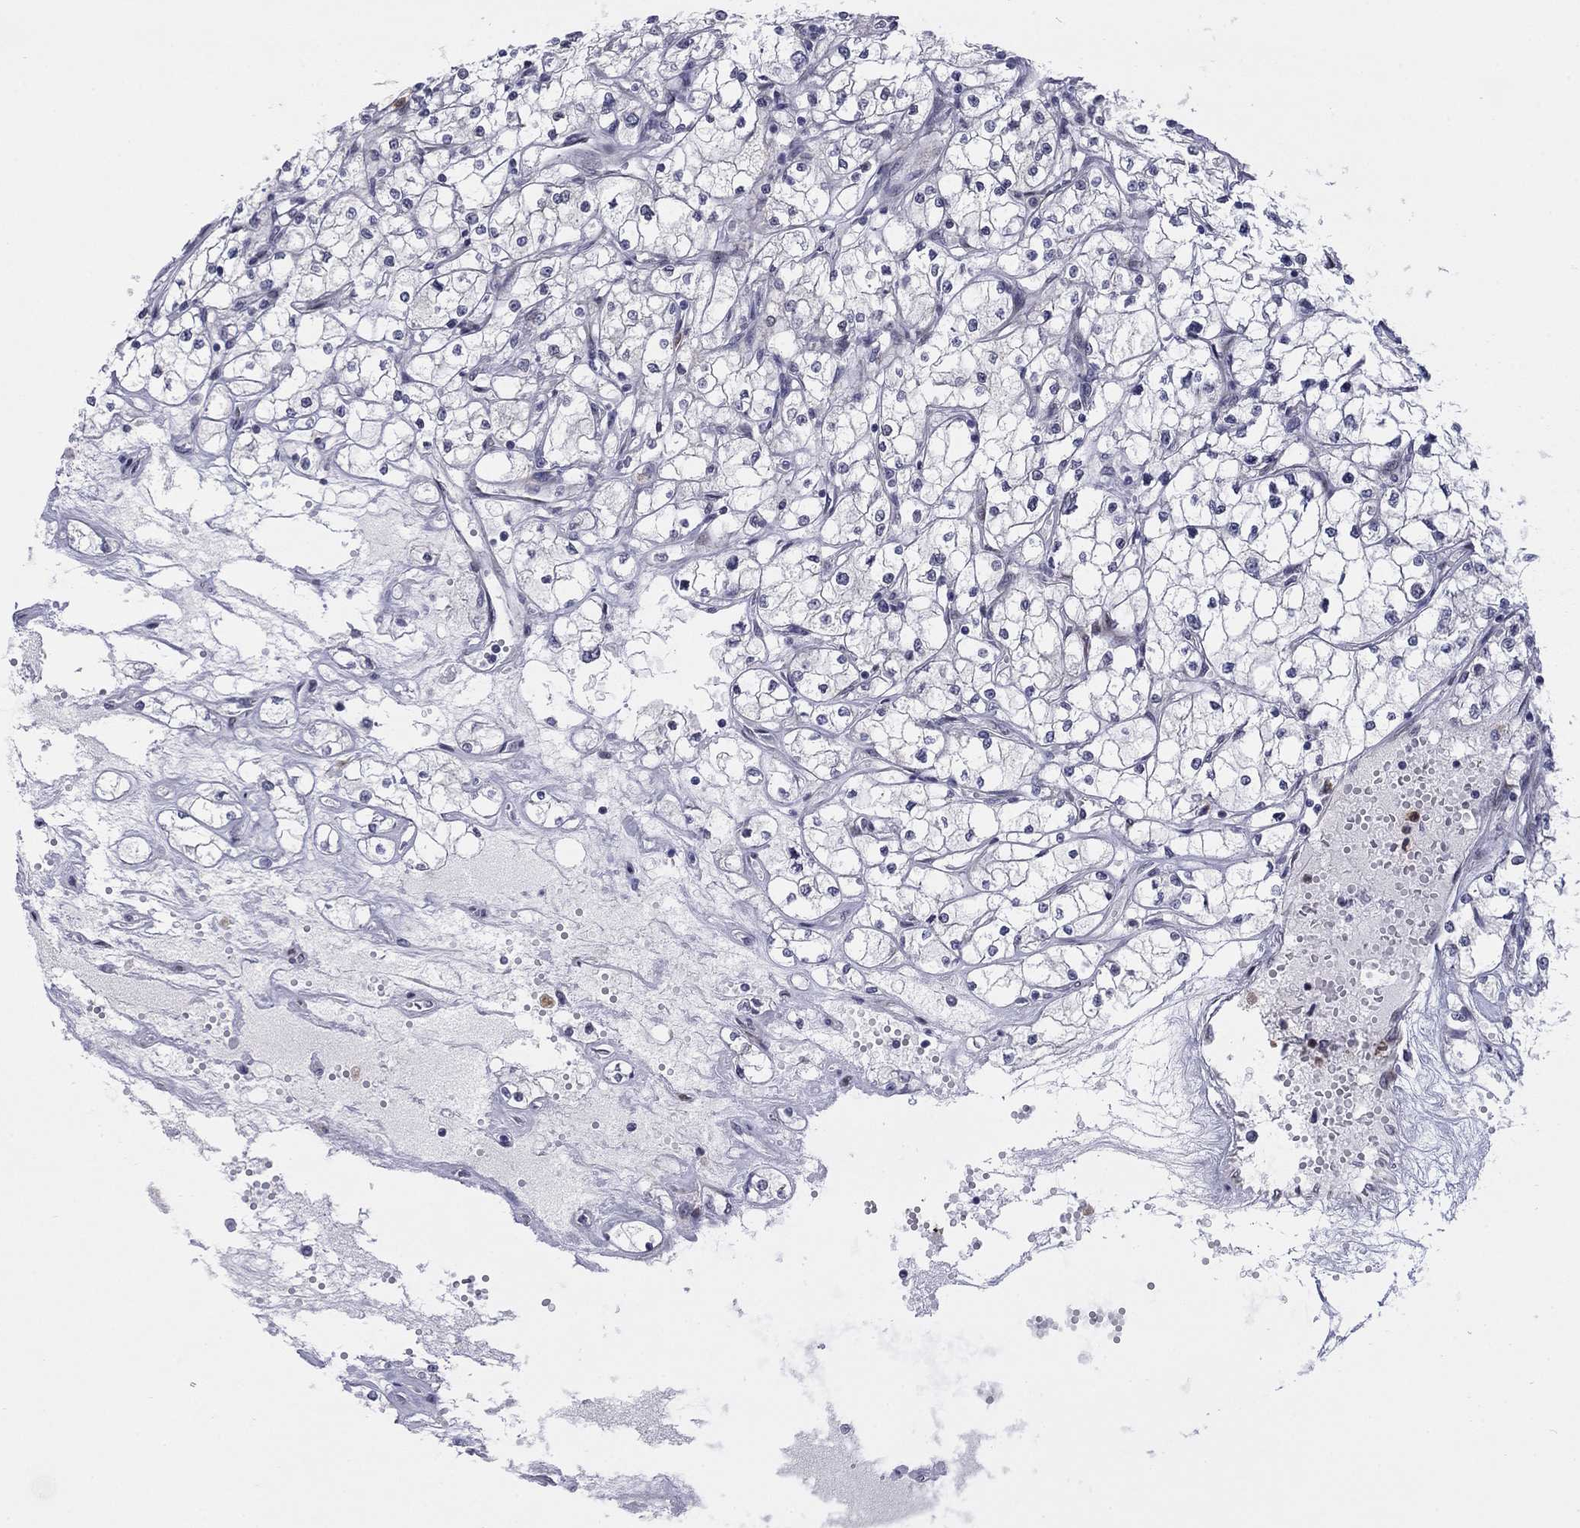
{"staining": {"intensity": "negative", "quantity": "none", "location": "none"}, "tissue": "renal cancer", "cell_type": "Tumor cells", "image_type": "cancer", "snomed": [{"axis": "morphology", "description": "Adenocarcinoma, NOS"}, {"axis": "topography", "description": "Kidney"}], "caption": "Human adenocarcinoma (renal) stained for a protein using immunohistochemistry displays no positivity in tumor cells.", "gene": "TTC21B", "patient": {"sex": "male", "age": 67}}